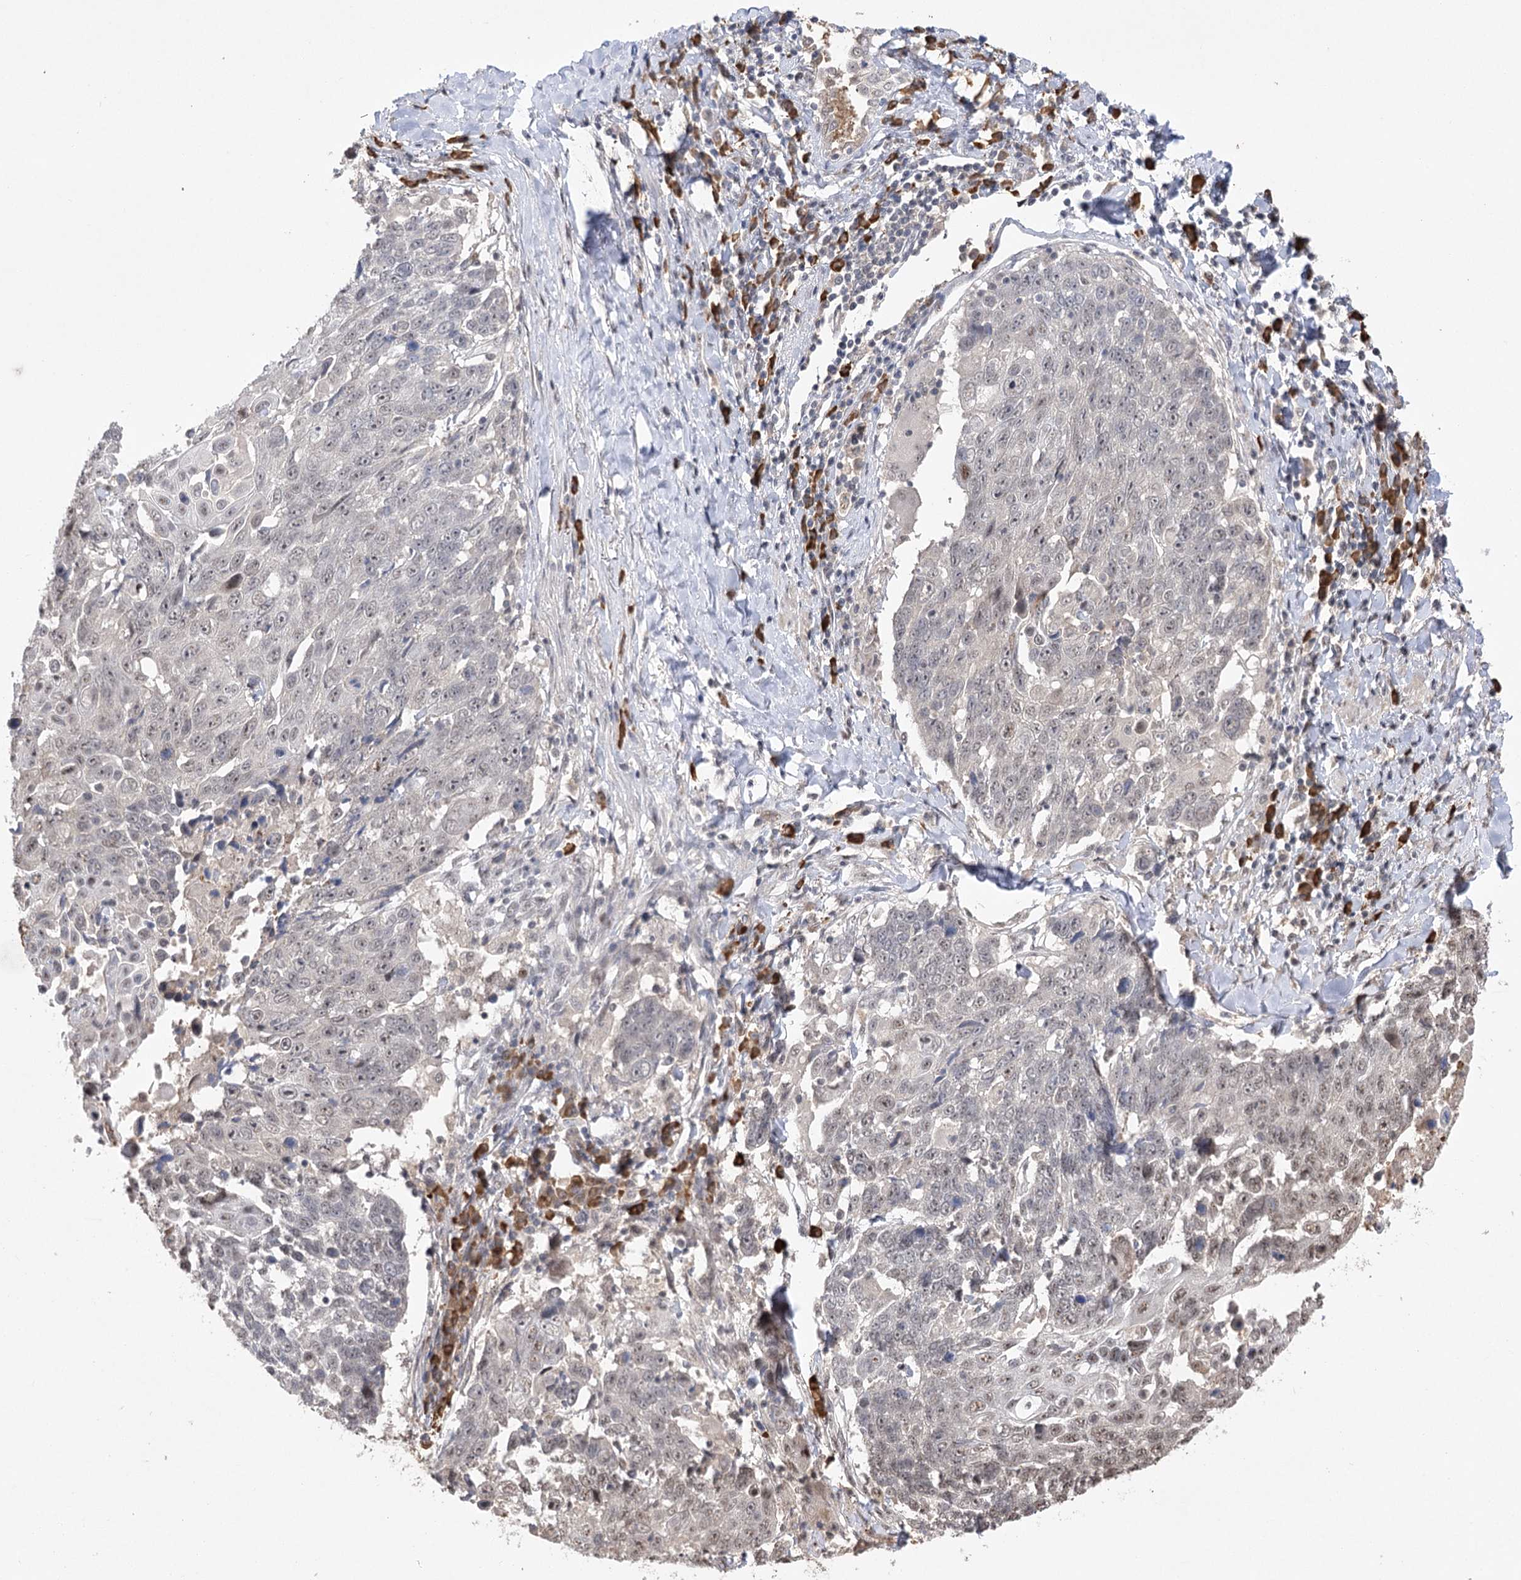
{"staining": {"intensity": "weak", "quantity": "<25%", "location": "nuclear"}, "tissue": "lung cancer", "cell_type": "Tumor cells", "image_type": "cancer", "snomed": [{"axis": "morphology", "description": "Squamous cell carcinoma, NOS"}, {"axis": "topography", "description": "Lung"}], "caption": "IHC of lung cancer displays no expression in tumor cells. (DAB (3,3'-diaminobenzidine) IHC visualized using brightfield microscopy, high magnification).", "gene": "PYROXD1", "patient": {"sex": "male", "age": 66}}